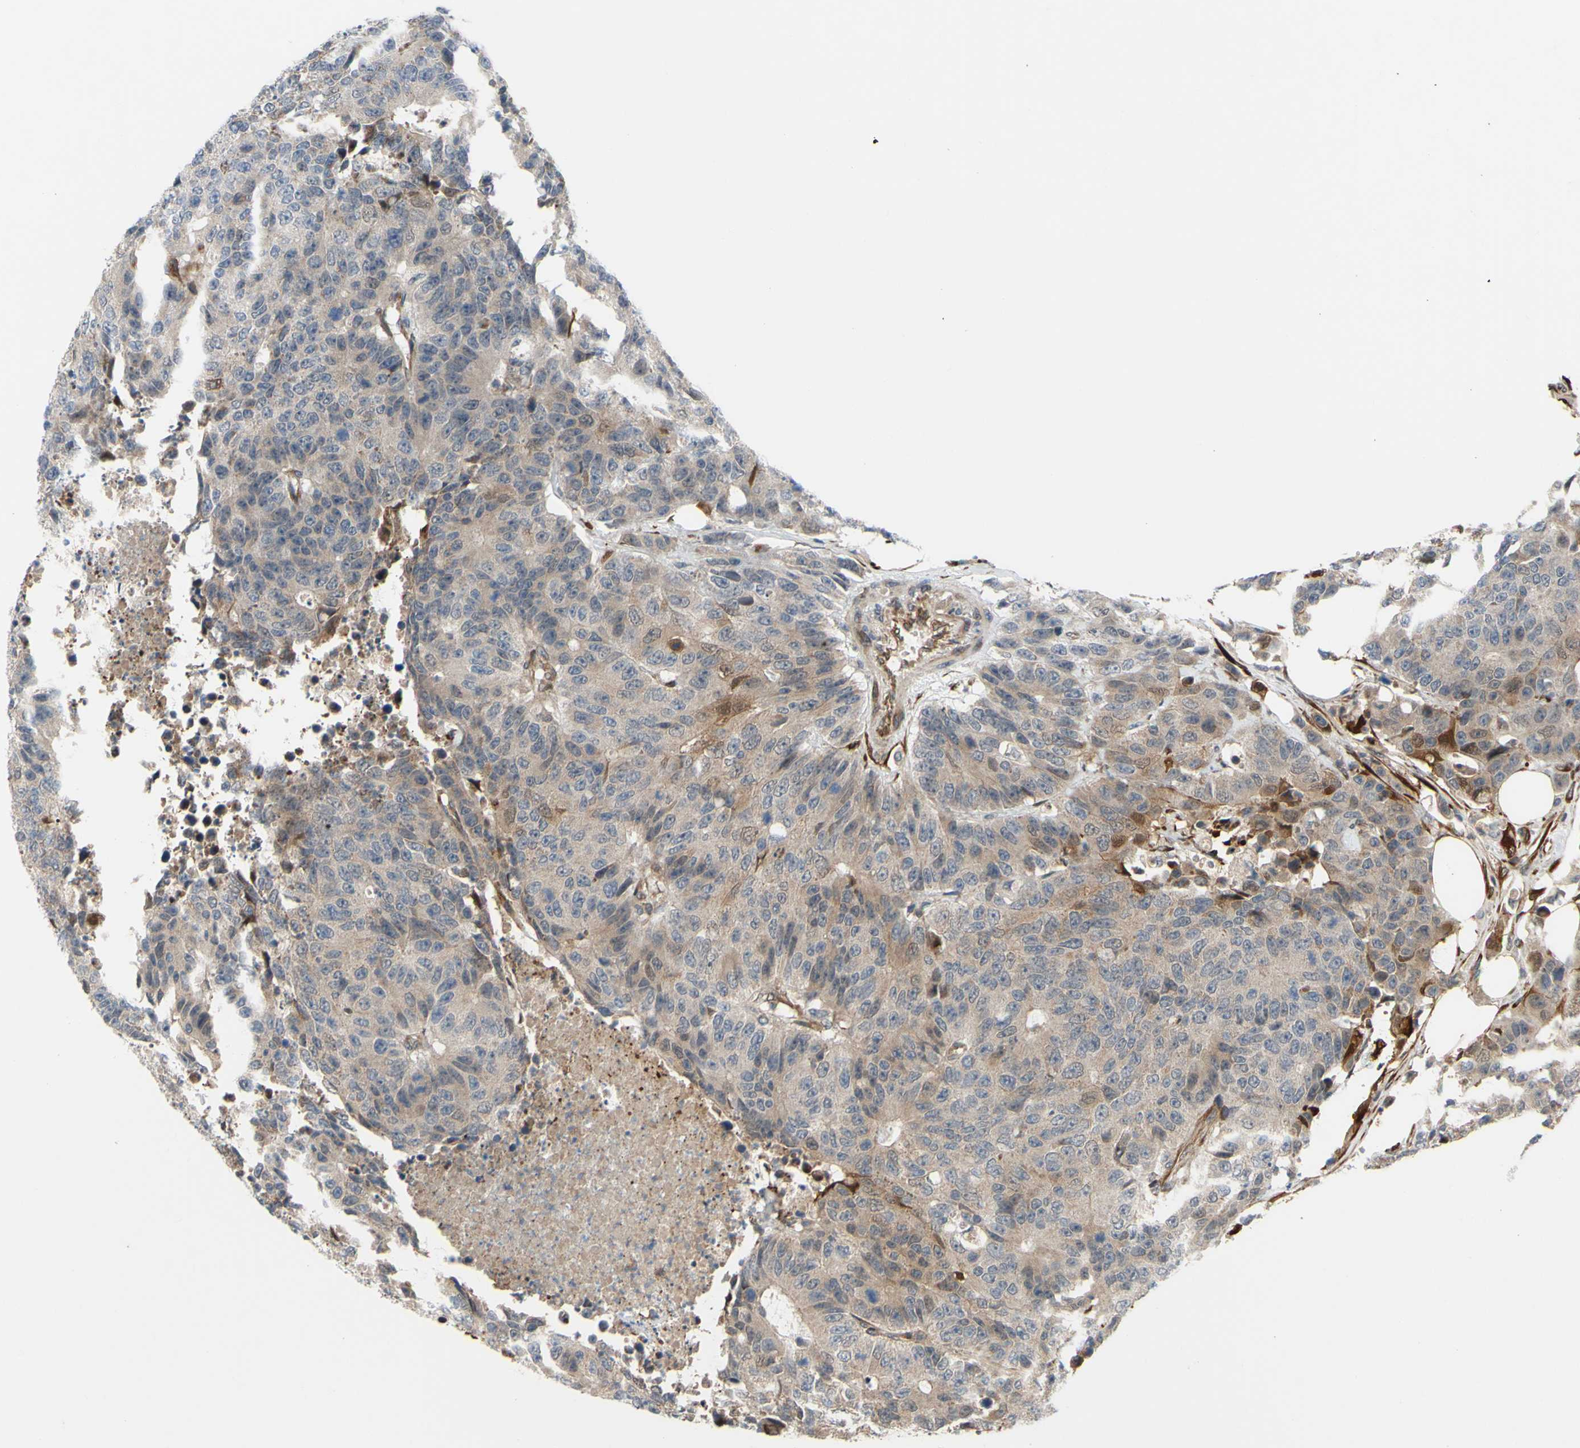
{"staining": {"intensity": "weak", "quantity": ">75%", "location": "cytoplasmic/membranous"}, "tissue": "colorectal cancer", "cell_type": "Tumor cells", "image_type": "cancer", "snomed": [{"axis": "morphology", "description": "Adenocarcinoma, NOS"}, {"axis": "topography", "description": "Colon"}], "caption": "Protein expression analysis of adenocarcinoma (colorectal) shows weak cytoplasmic/membranous positivity in approximately >75% of tumor cells.", "gene": "PRAF2", "patient": {"sex": "female", "age": 86}}